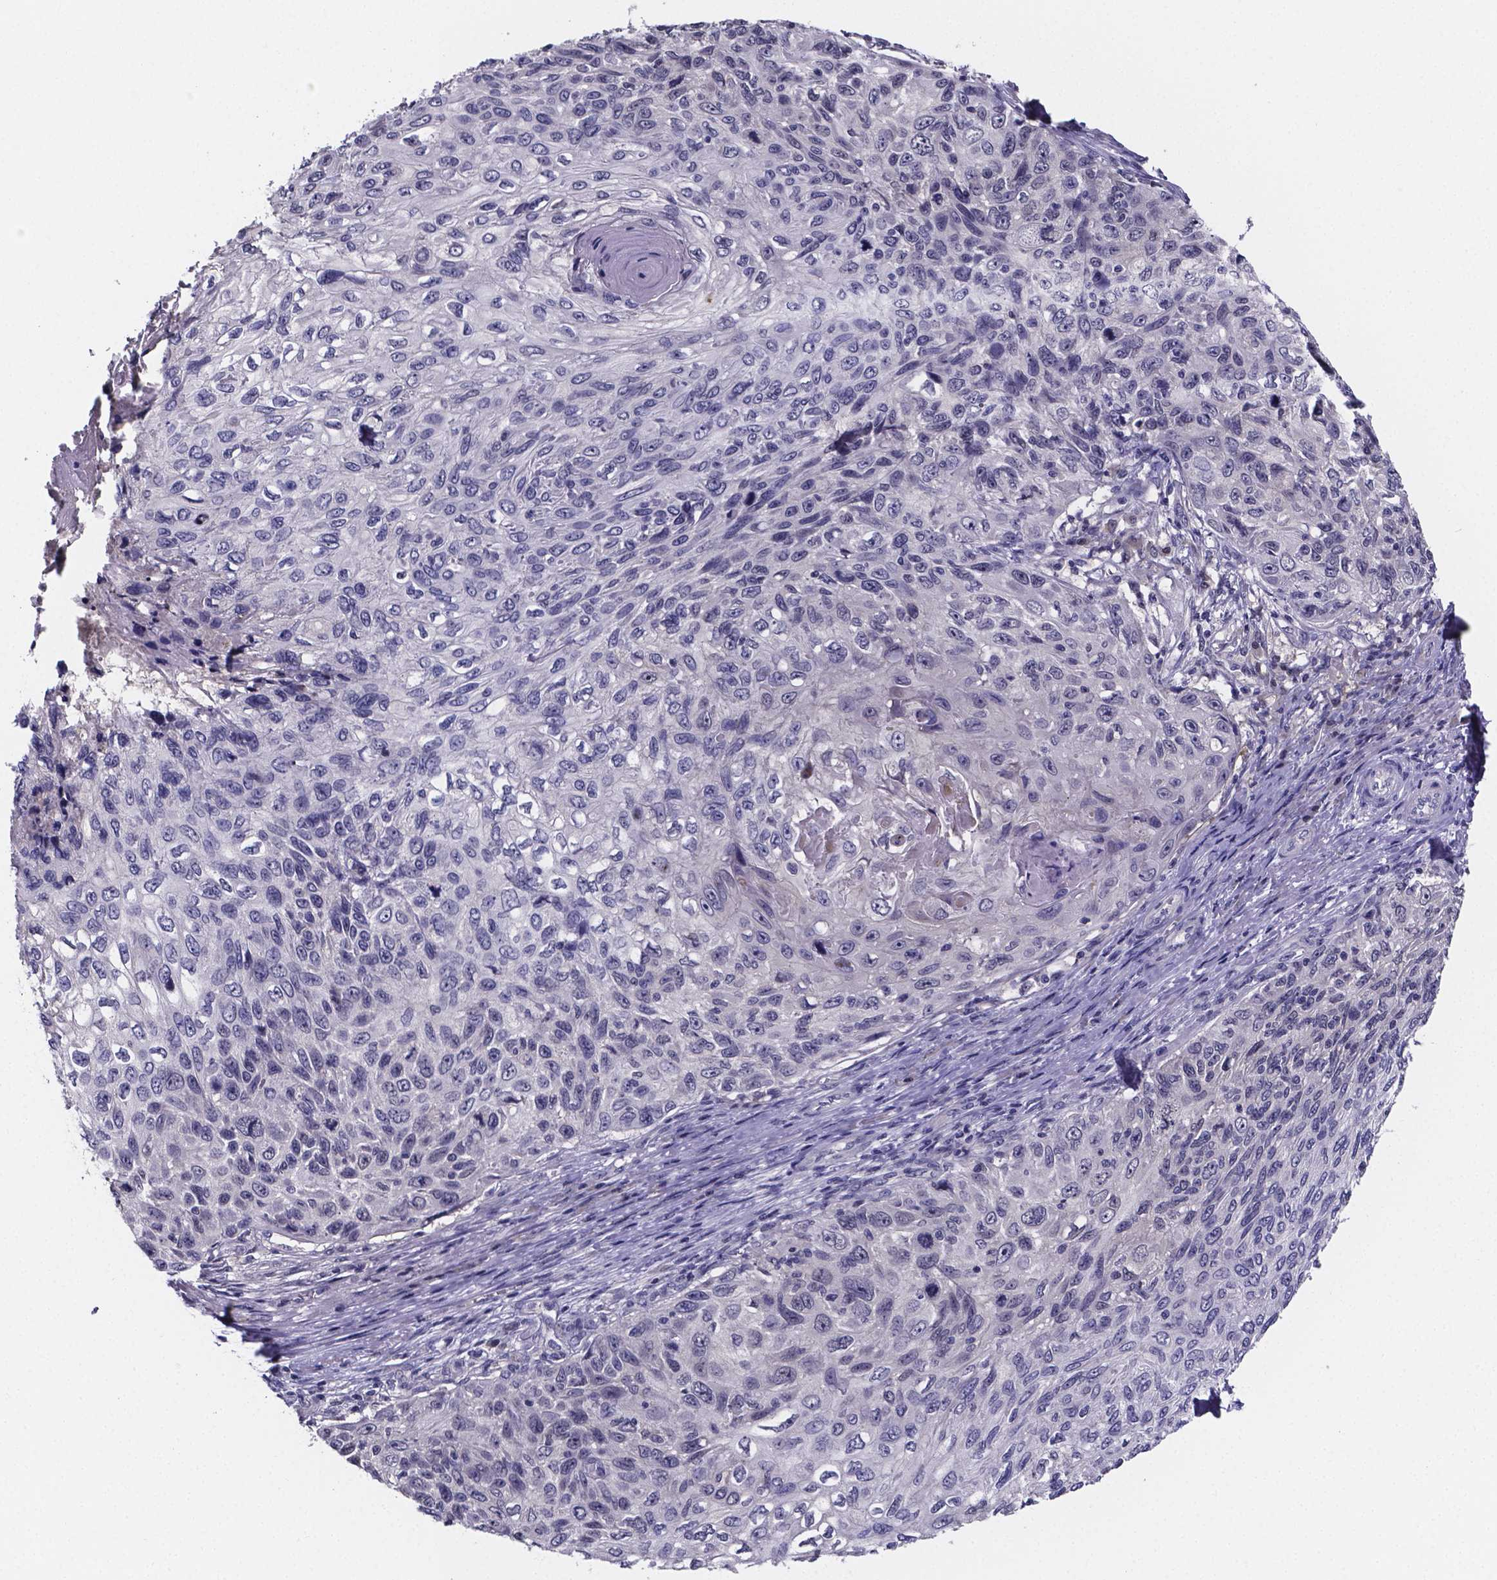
{"staining": {"intensity": "negative", "quantity": "none", "location": "none"}, "tissue": "skin cancer", "cell_type": "Tumor cells", "image_type": "cancer", "snomed": [{"axis": "morphology", "description": "Squamous cell carcinoma, NOS"}, {"axis": "topography", "description": "Skin"}], "caption": "A histopathology image of human skin cancer is negative for staining in tumor cells. (DAB immunohistochemistry (IHC), high magnification).", "gene": "IZUMO1", "patient": {"sex": "male", "age": 92}}